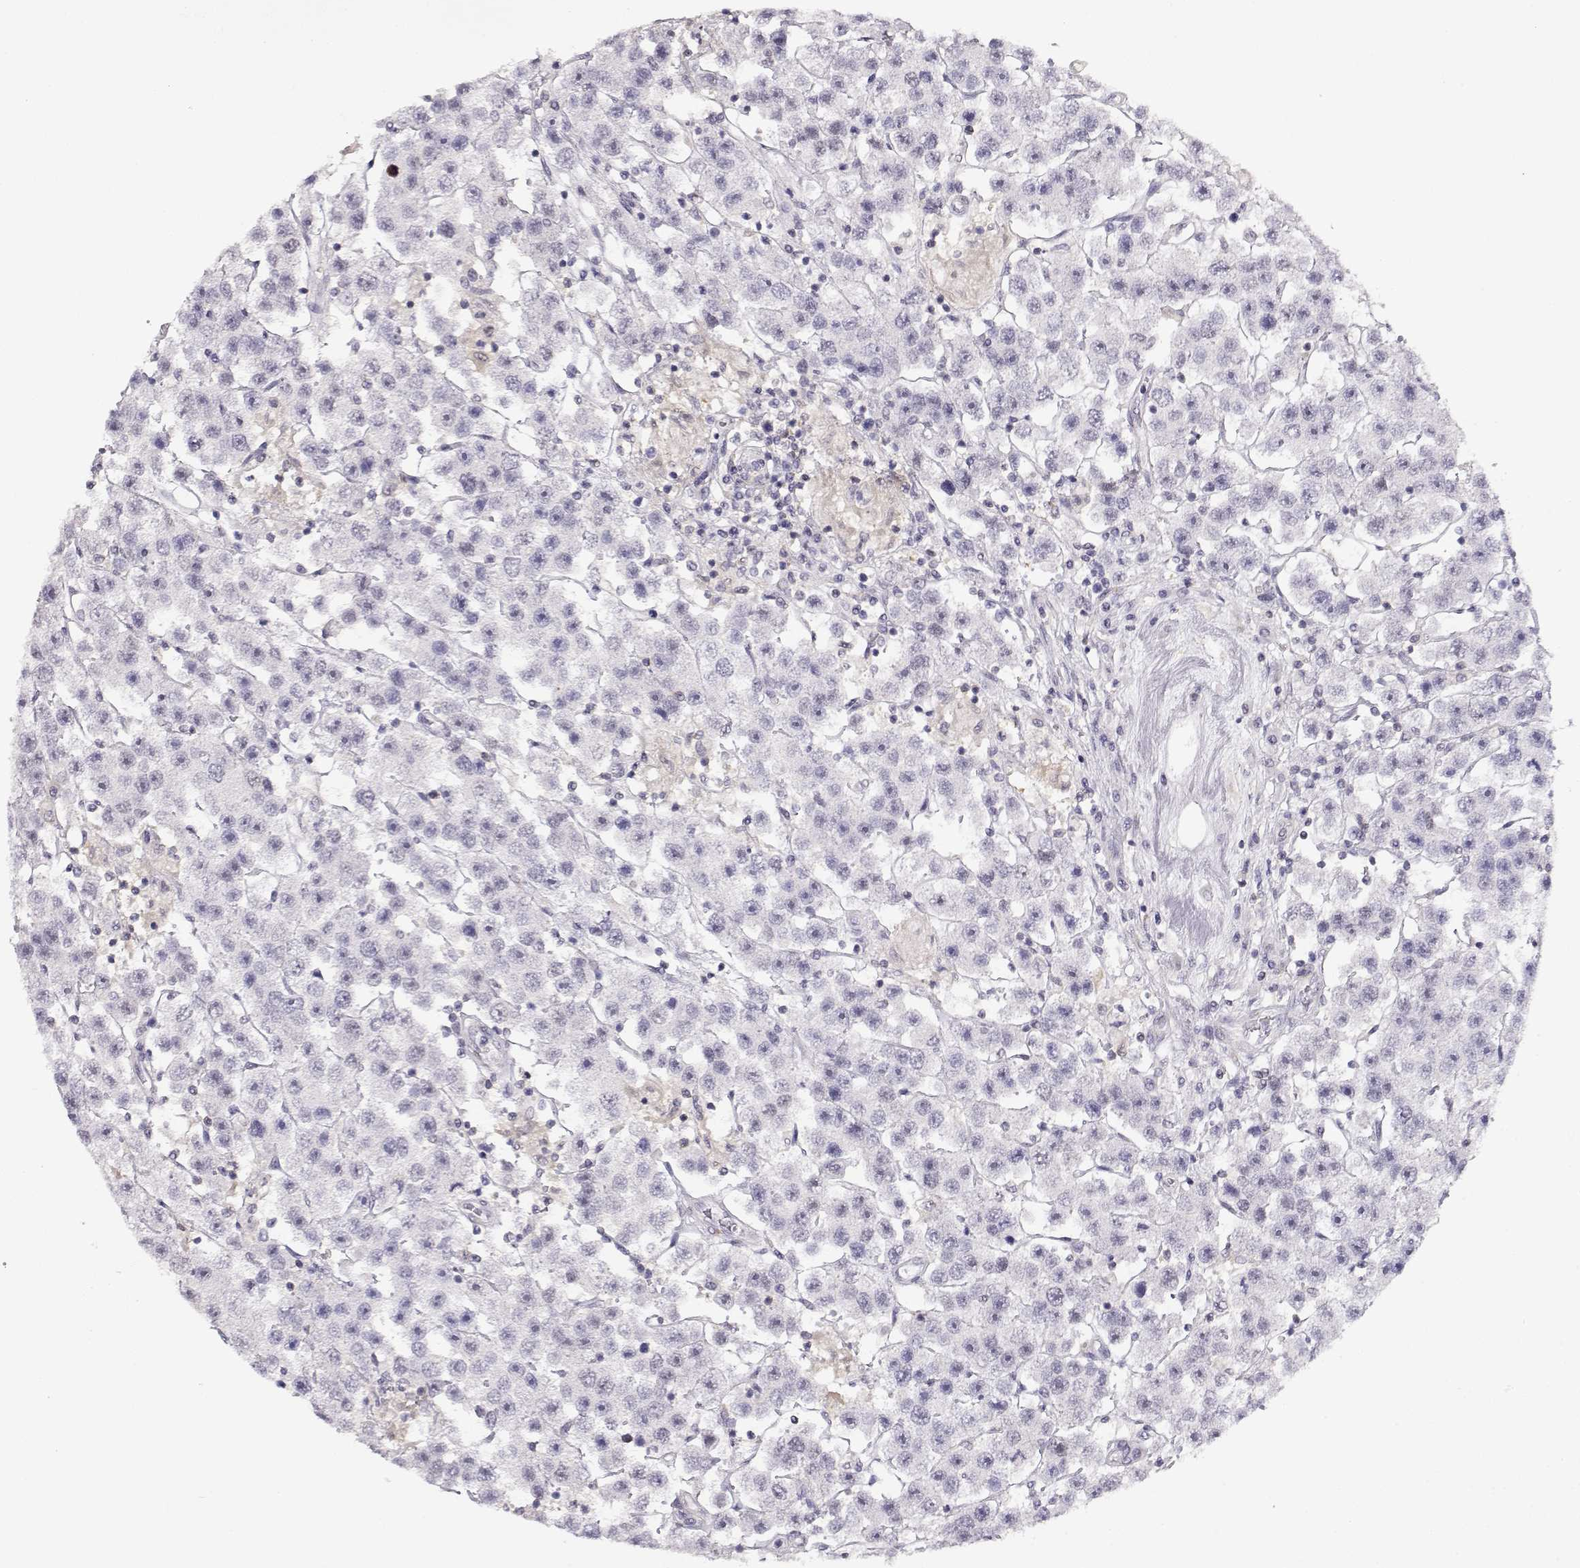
{"staining": {"intensity": "negative", "quantity": "none", "location": "none"}, "tissue": "testis cancer", "cell_type": "Tumor cells", "image_type": "cancer", "snomed": [{"axis": "morphology", "description": "Seminoma, NOS"}, {"axis": "topography", "description": "Testis"}], "caption": "An immunohistochemistry (IHC) histopathology image of seminoma (testis) is shown. There is no staining in tumor cells of seminoma (testis). The staining is performed using DAB brown chromogen with nuclei counter-stained in using hematoxylin.", "gene": "TEPP", "patient": {"sex": "male", "age": 45}}